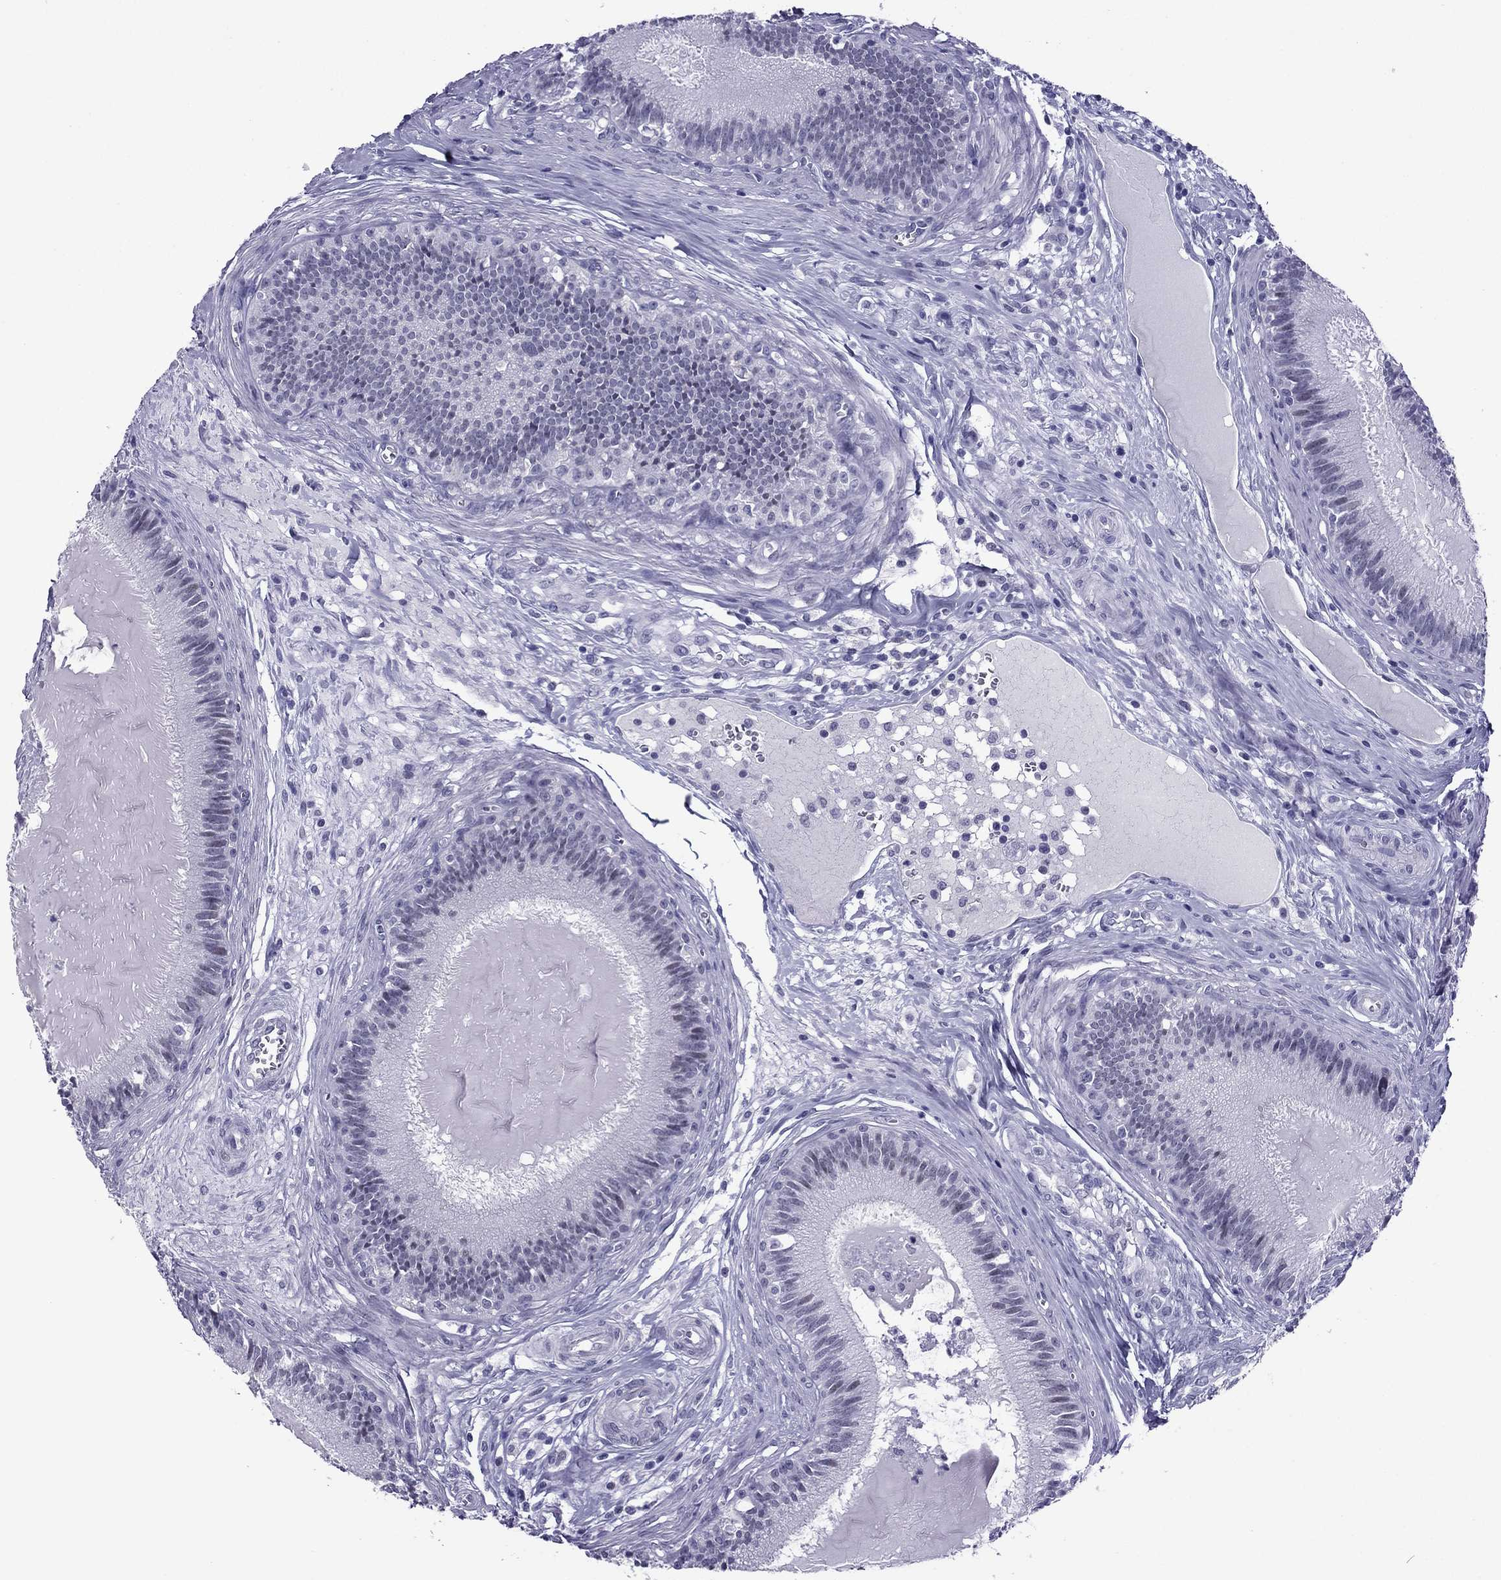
{"staining": {"intensity": "negative", "quantity": "none", "location": "none"}, "tissue": "epididymis", "cell_type": "Glandular cells", "image_type": "normal", "snomed": [{"axis": "morphology", "description": "Normal tissue, NOS"}, {"axis": "topography", "description": "Epididymis"}], "caption": "IHC photomicrograph of unremarkable epididymis stained for a protein (brown), which shows no staining in glandular cells.", "gene": "MYLK3", "patient": {"sex": "male", "age": 27}}